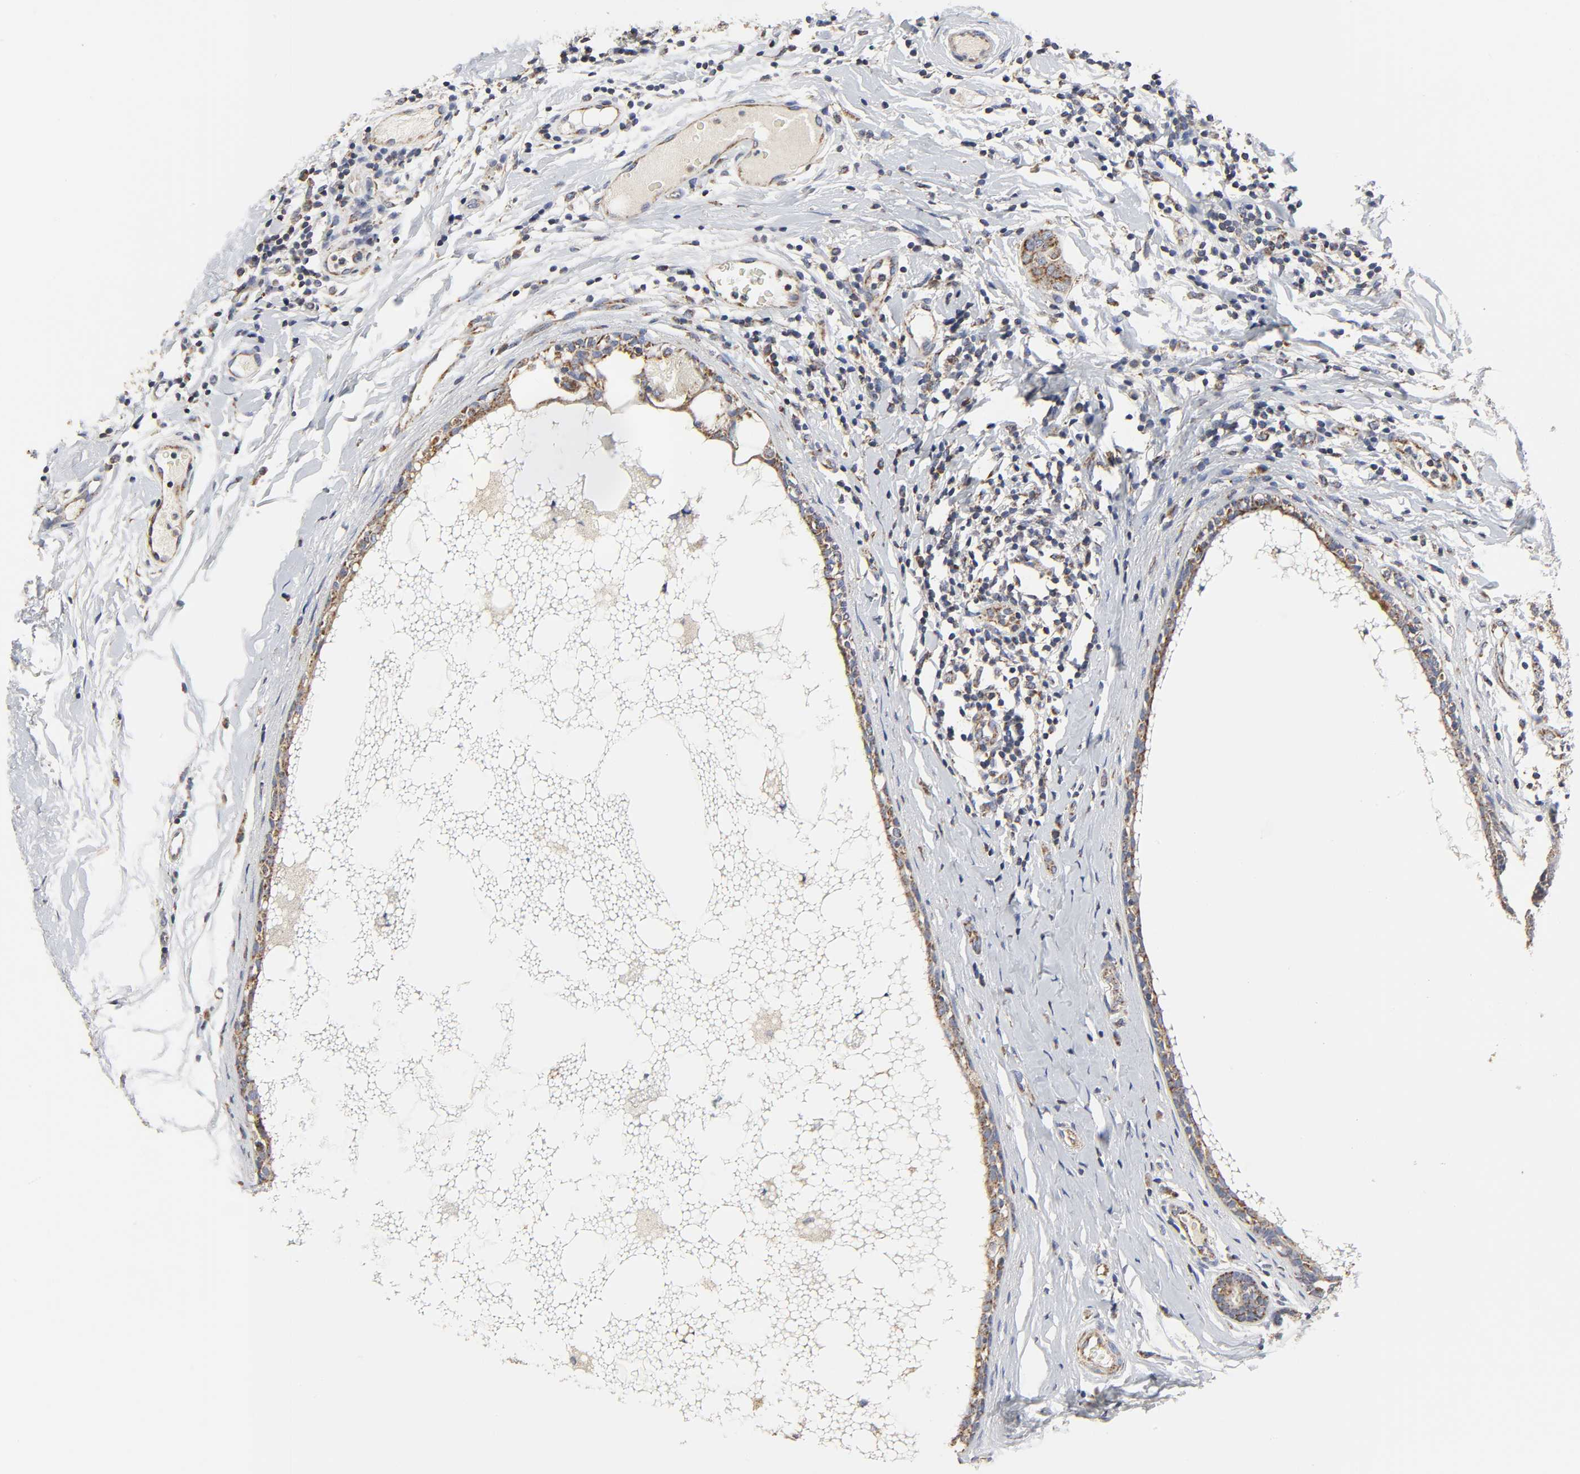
{"staining": {"intensity": "strong", "quantity": ">75%", "location": "cytoplasmic/membranous"}, "tissue": "breast cancer", "cell_type": "Tumor cells", "image_type": "cancer", "snomed": [{"axis": "morphology", "description": "Duct carcinoma"}, {"axis": "topography", "description": "Breast"}], "caption": "DAB immunohistochemical staining of intraductal carcinoma (breast) reveals strong cytoplasmic/membranous protein expression in about >75% of tumor cells.", "gene": "COX6B1", "patient": {"sex": "female", "age": 40}}